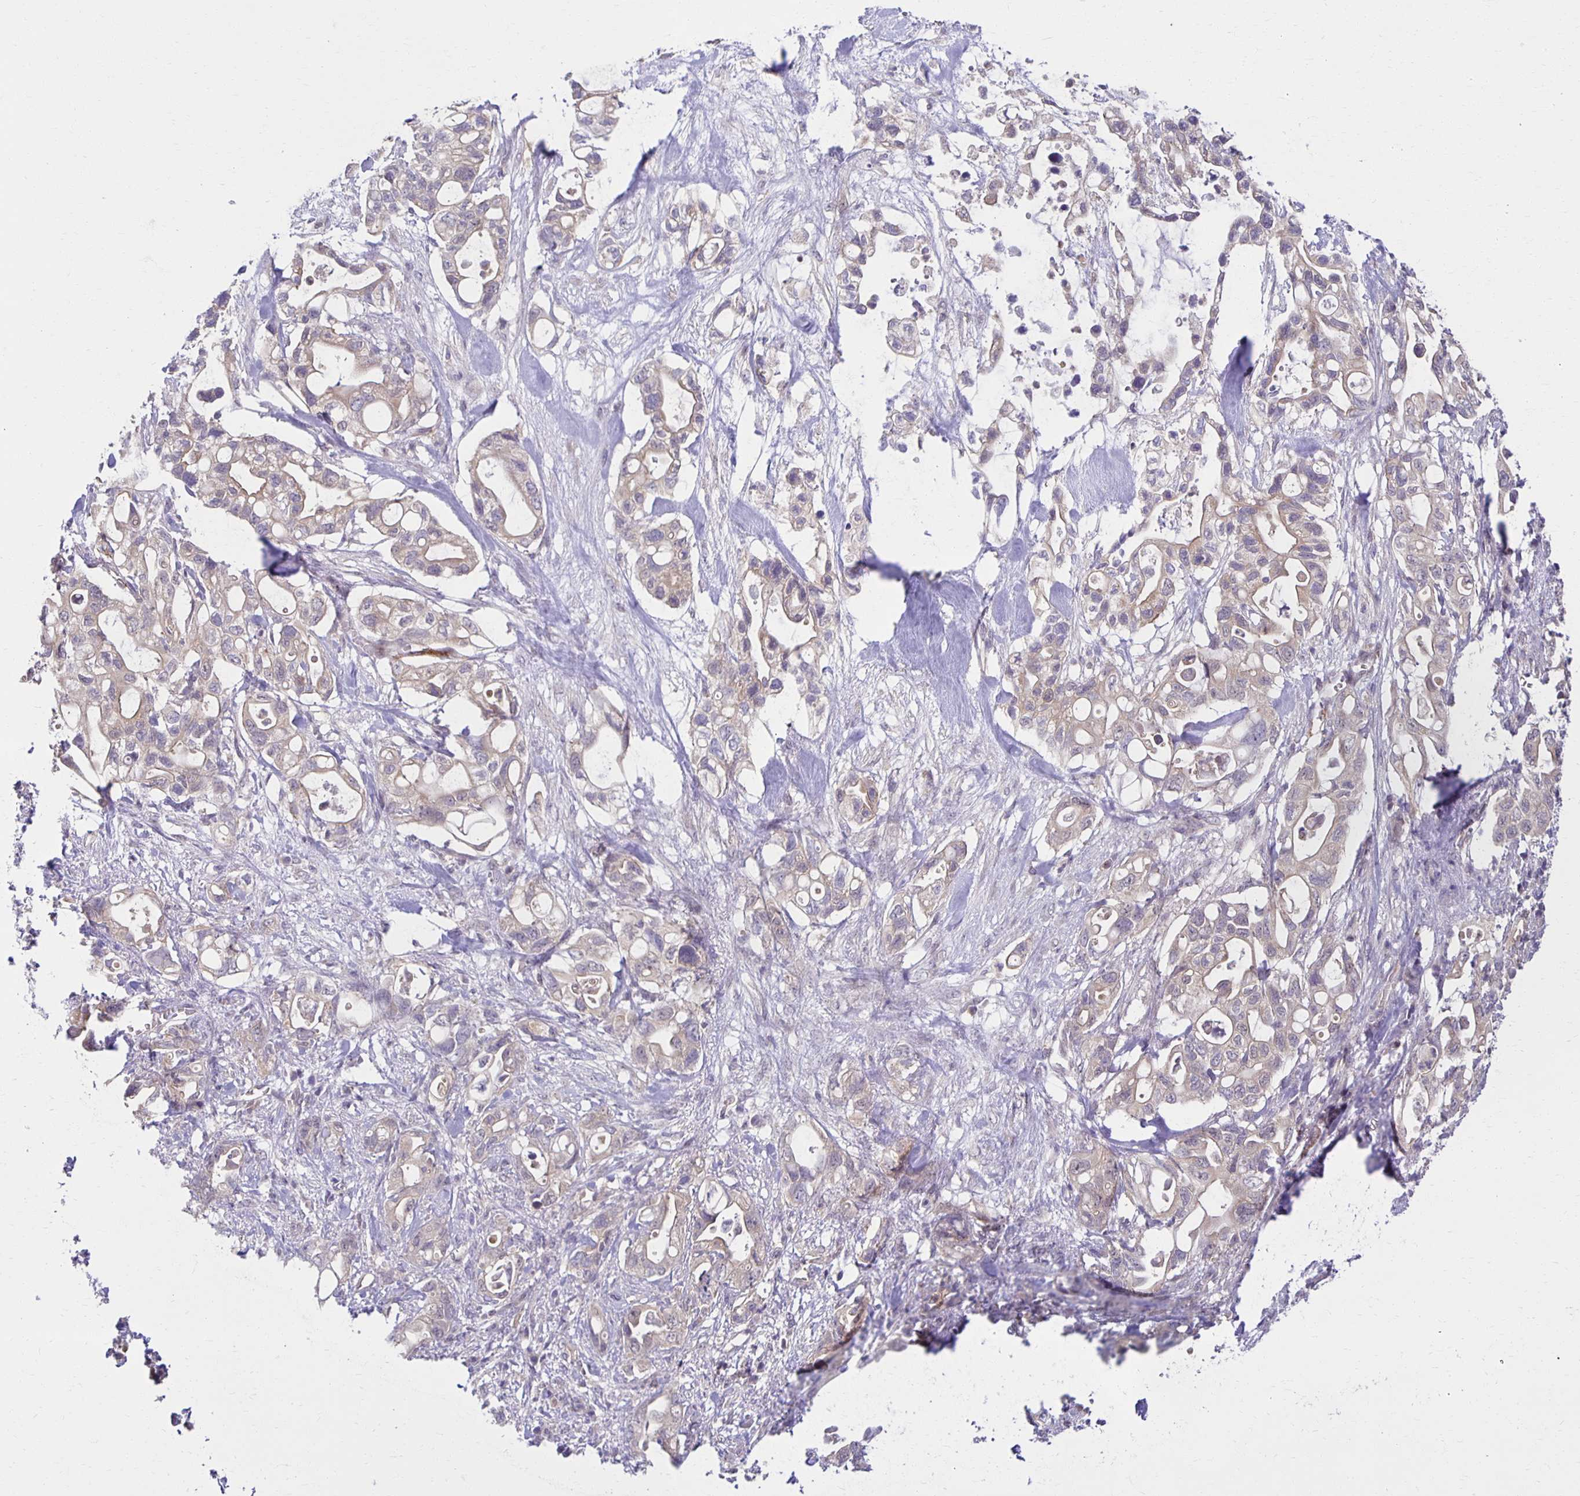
{"staining": {"intensity": "weak", "quantity": "25%-75%", "location": "cytoplasmic/membranous"}, "tissue": "pancreatic cancer", "cell_type": "Tumor cells", "image_type": "cancer", "snomed": [{"axis": "morphology", "description": "Adenocarcinoma, NOS"}, {"axis": "topography", "description": "Pancreas"}], "caption": "Human pancreatic adenocarcinoma stained with a protein marker exhibits weak staining in tumor cells.", "gene": "MIEN1", "patient": {"sex": "female", "age": 72}}